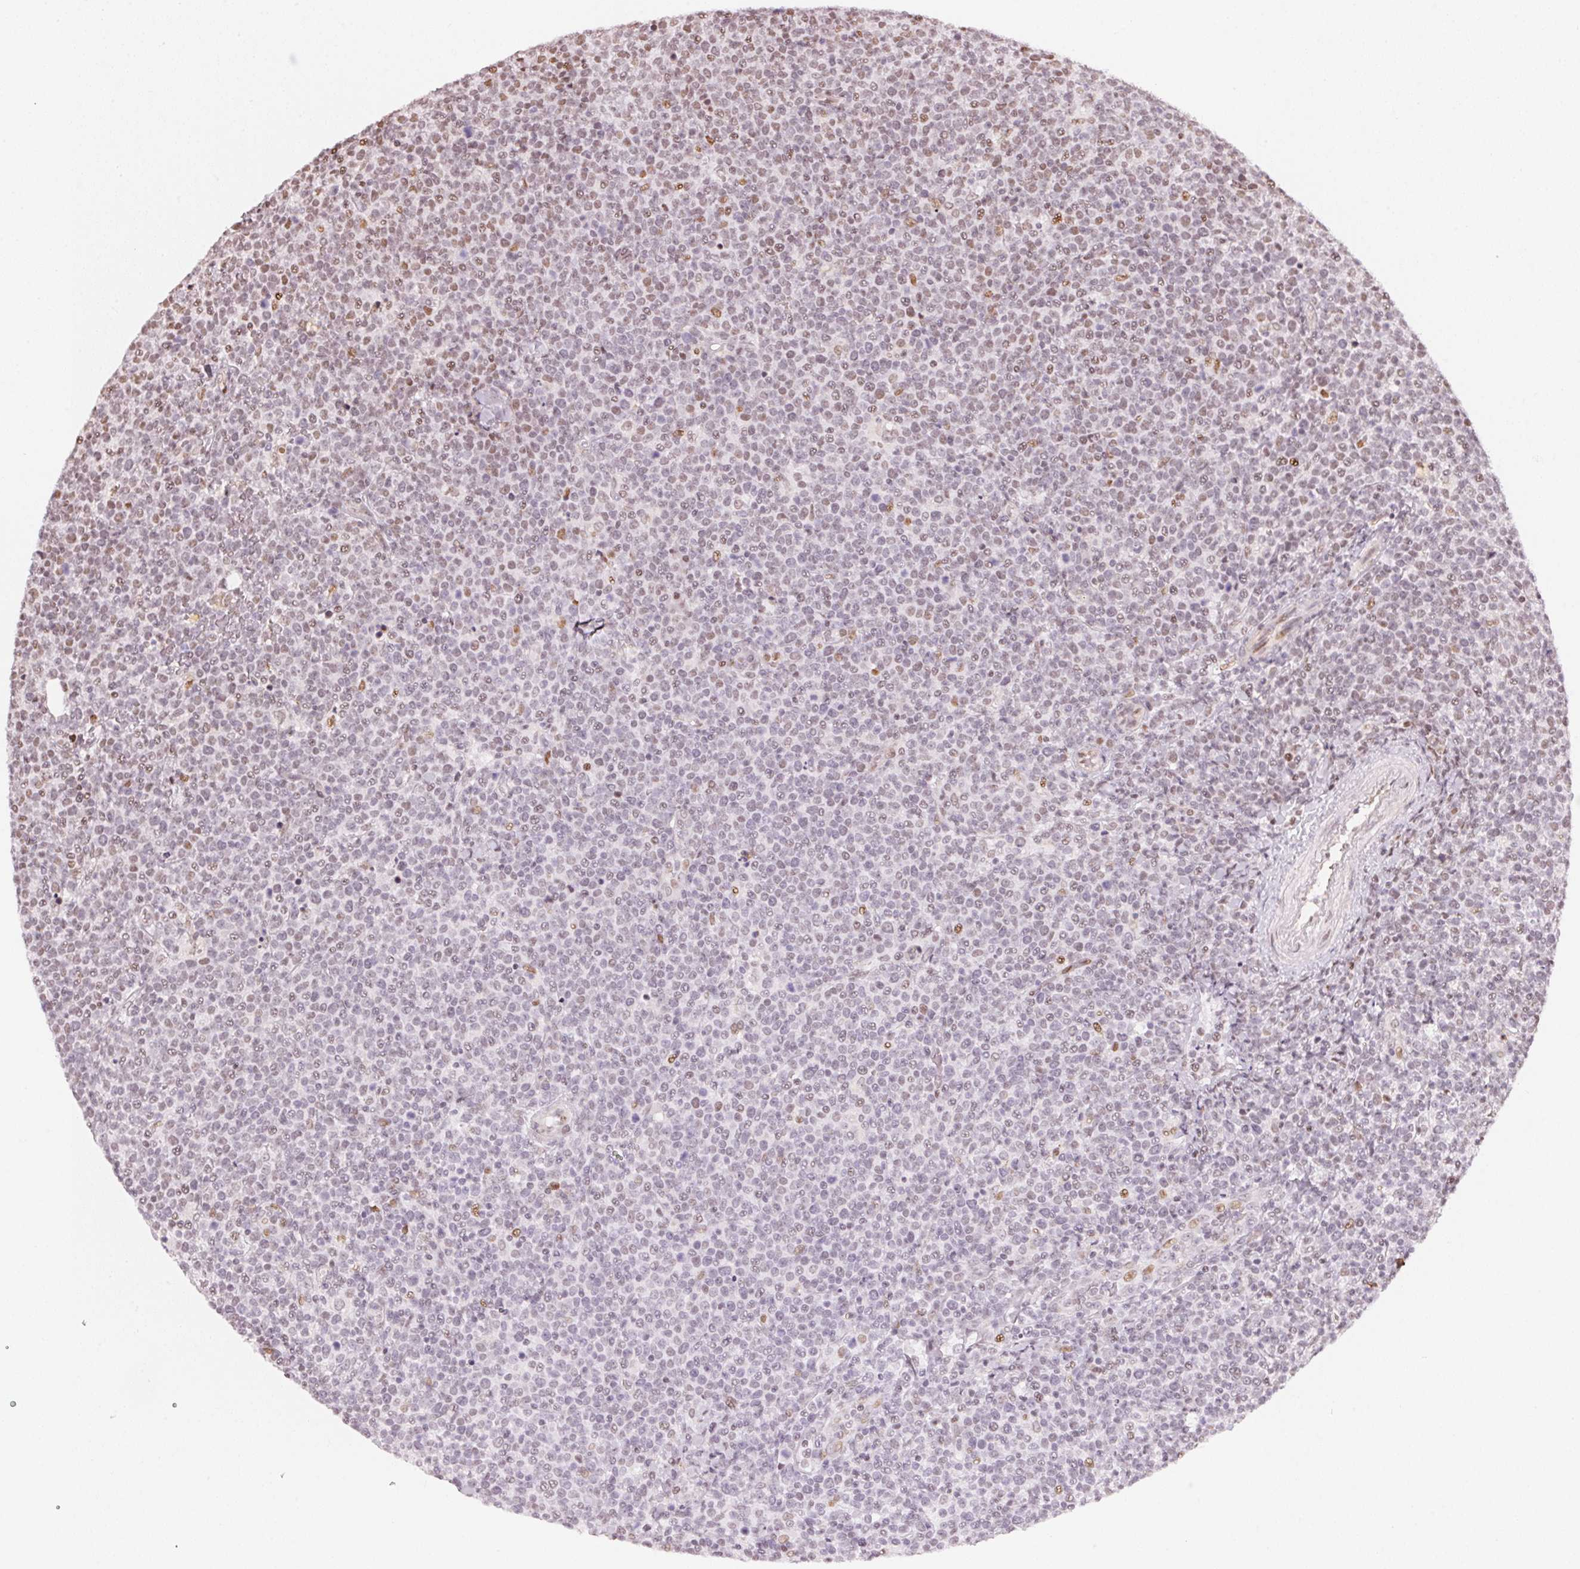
{"staining": {"intensity": "negative", "quantity": "none", "location": "none"}, "tissue": "lymphoma", "cell_type": "Tumor cells", "image_type": "cancer", "snomed": [{"axis": "morphology", "description": "Malignant lymphoma, non-Hodgkin's type, High grade"}, {"axis": "topography", "description": "Lymph node"}], "caption": "Immunohistochemistry (IHC) histopathology image of neoplastic tissue: high-grade malignant lymphoma, non-Hodgkin's type stained with DAB (3,3'-diaminobenzidine) displays no significant protein staining in tumor cells.", "gene": "KAT6A", "patient": {"sex": "male", "age": 61}}